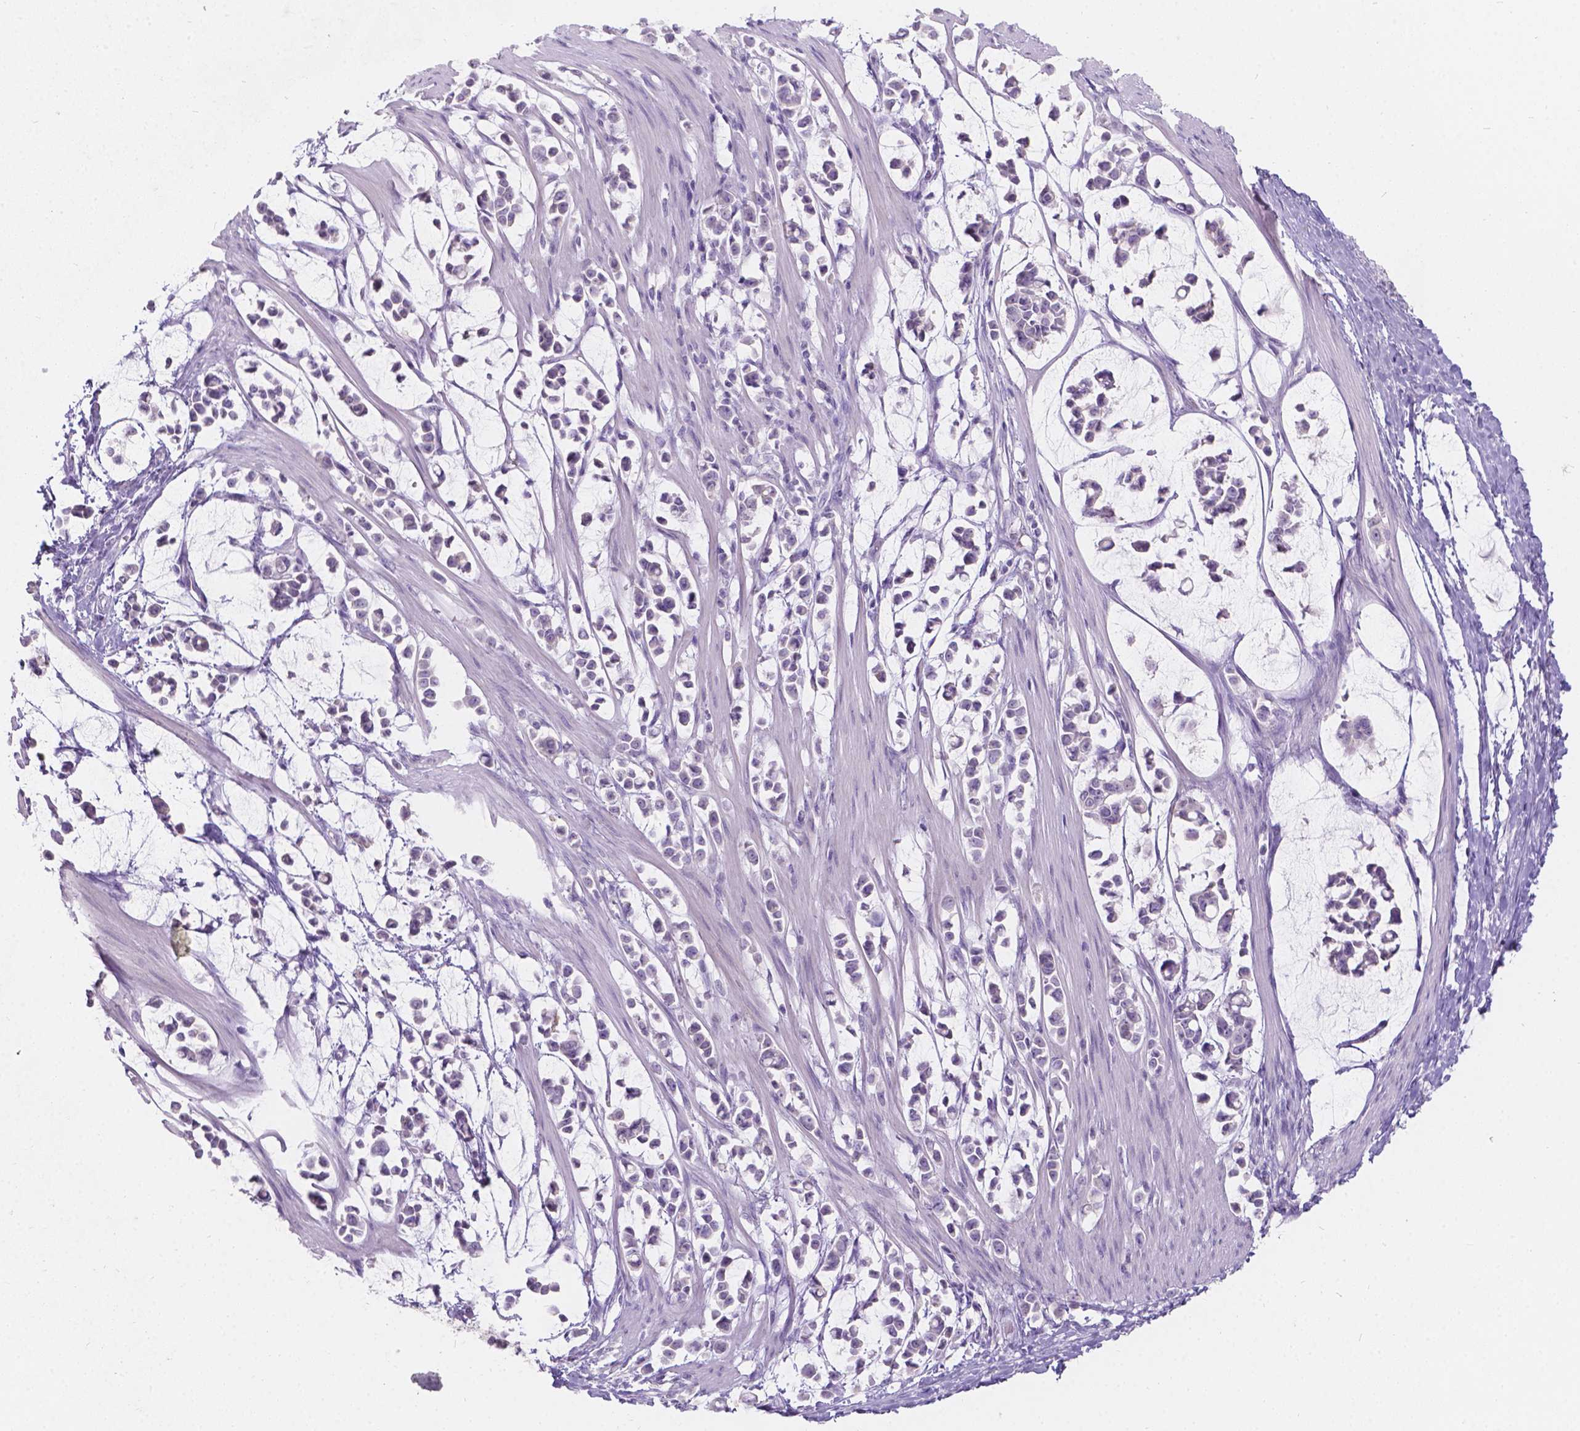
{"staining": {"intensity": "negative", "quantity": "none", "location": "none"}, "tissue": "stomach cancer", "cell_type": "Tumor cells", "image_type": "cancer", "snomed": [{"axis": "morphology", "description": "Adenocarcinoma, NOS"}, {"axis": "topography", "description": "Stomach"}], "caption": "Tumor cells are negative for brown protein staining in adenocarcinoma (stomach).", "gene": "HTN3", "patient": {"sex": "male", "age": 82}}